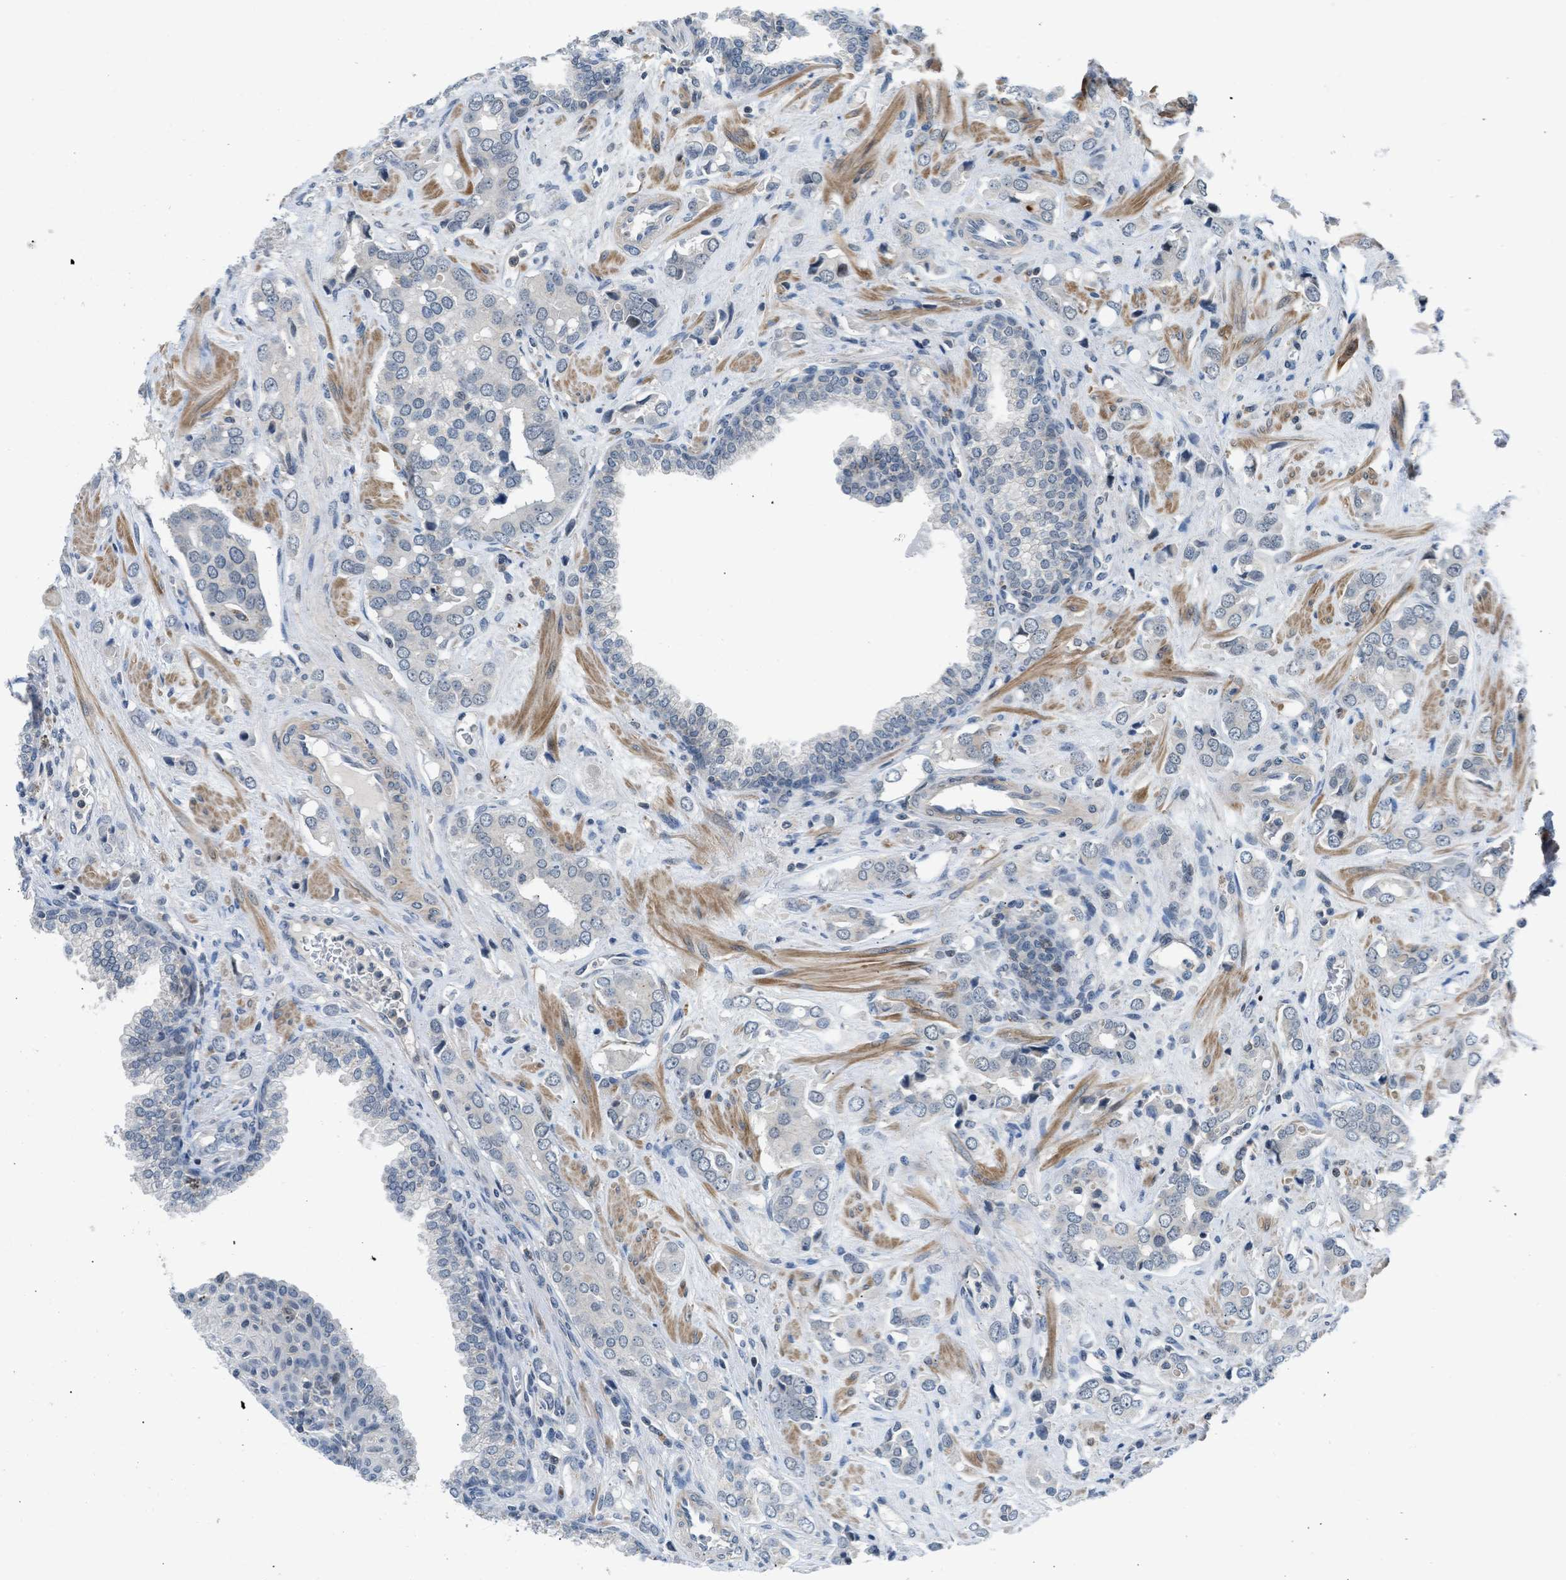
{"staining": {"intensity": "negative", "quantity": "none", "location": "none"}, "tissue": "prostate cancer", "cell_type": "Tumor cells", "image_type": "cancer", "snomed": [{"axis": "morphology", "description": "Adenocarcinoma, High grade"}, {"axis": "topography", "description": "Prostate"}], "caption": "This is a histopathology image of immunohistochemistry staining of prostate cancer (high-grade adenocarcinoma), which shows no staining in tumor cells.", "gene": "TTBK2", "patient": {"sex": "male", "age": 52}}